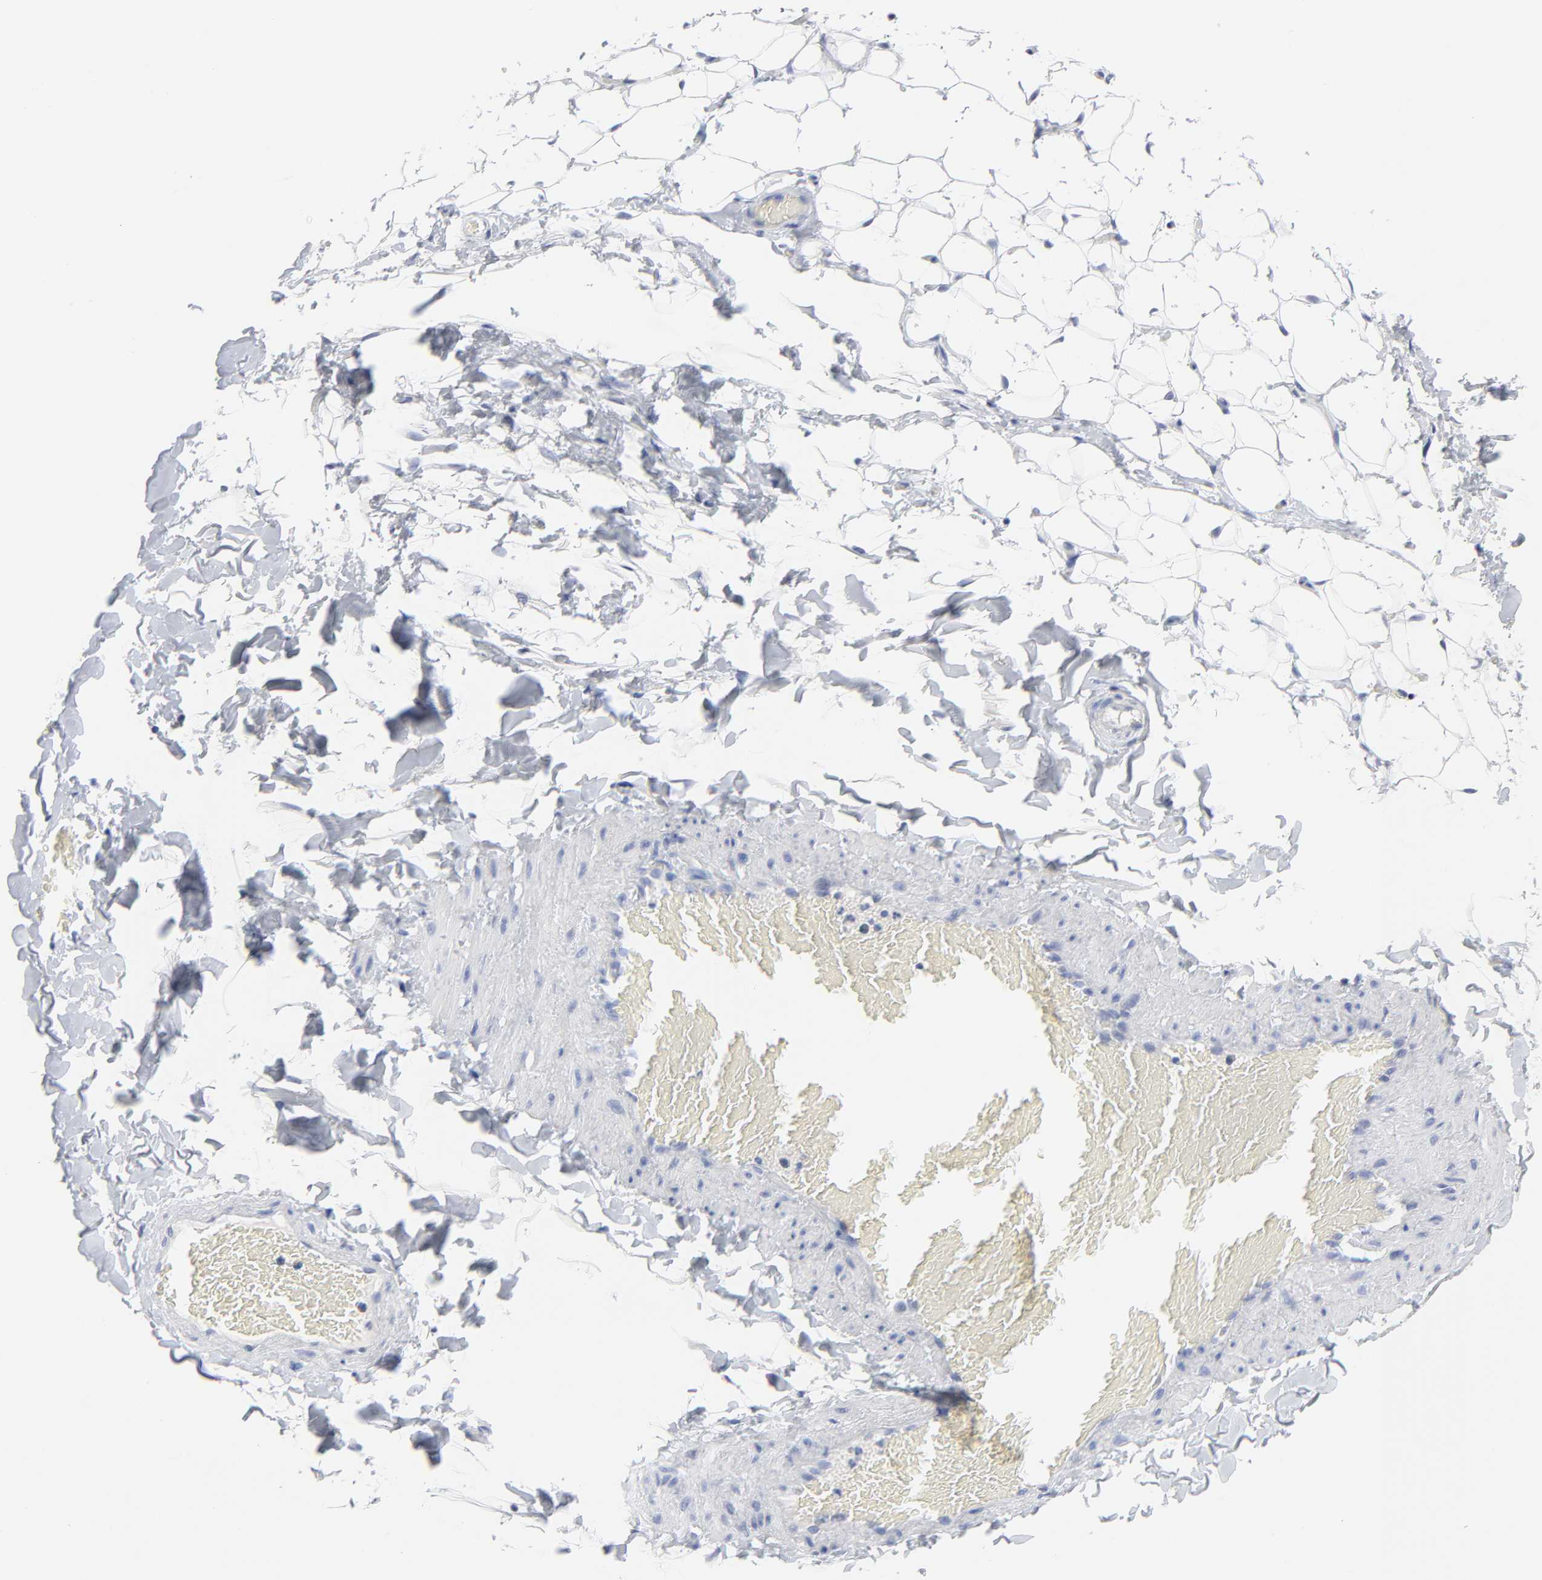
{"staining": {"intensity": "negative", "quantity": "none", "location": "none"}, "tissue": "adipose tissue", "cell_type": "Adipocytes", "image_type": "normal", "snomed": [{"axis": "morphology", "description": "Normal tissue, NOS"}, {"axis": "topography", "description": "Soft tissue"}], "caption": "Immunohistochemistry (IHC) photomicrograph of unremarkable adipose tissue: adipose tissue stained with DAB reveals no significant protein positivity in adipocytes.", "gene": "CDK1", "patient": {"sex": "male", "age": 26}}